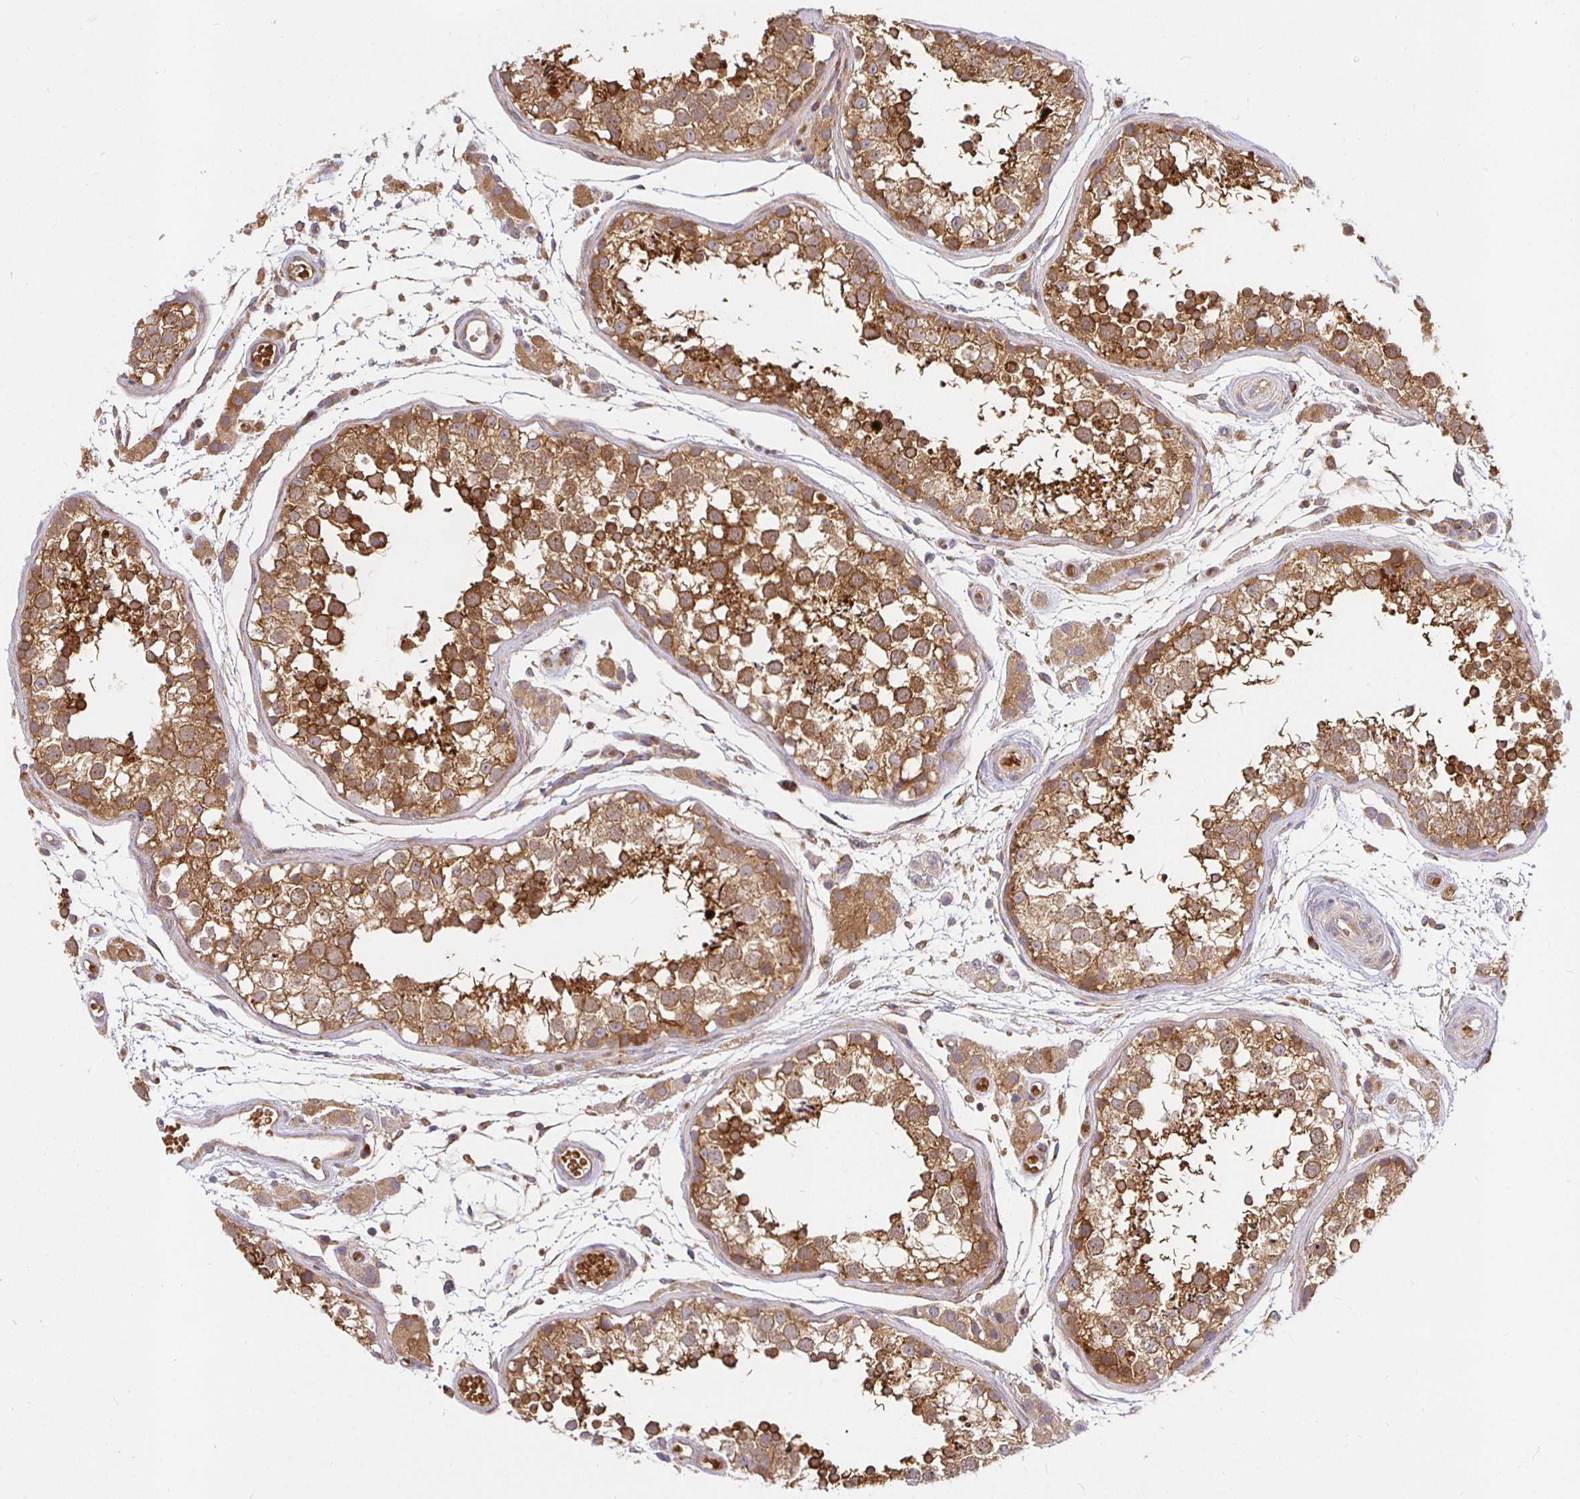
{"staining": {"intensity": "moderate", "quantity": ">75%", "location": "cytoplasmic/membranous"}, "tissue": "testis", "cell_type": "Cells in seminiferous ducts", "image_type": "normal", "snomed": [{"axis": "morphology", "description": "Normal tissue, NOS"}, {"axis": "morphology", "description": "Seminoma, NOS"}, {"axis": "topography", "description": "Testis"}], "caption": "The micrograph exhibits staining of normal testis, revealing moderate cytoplasmic/membranous protein positivity (brown color) within cells in seminiferous ducts.", "gene": "IRAK1", "patient": {"sex": "male", "age": 29}}